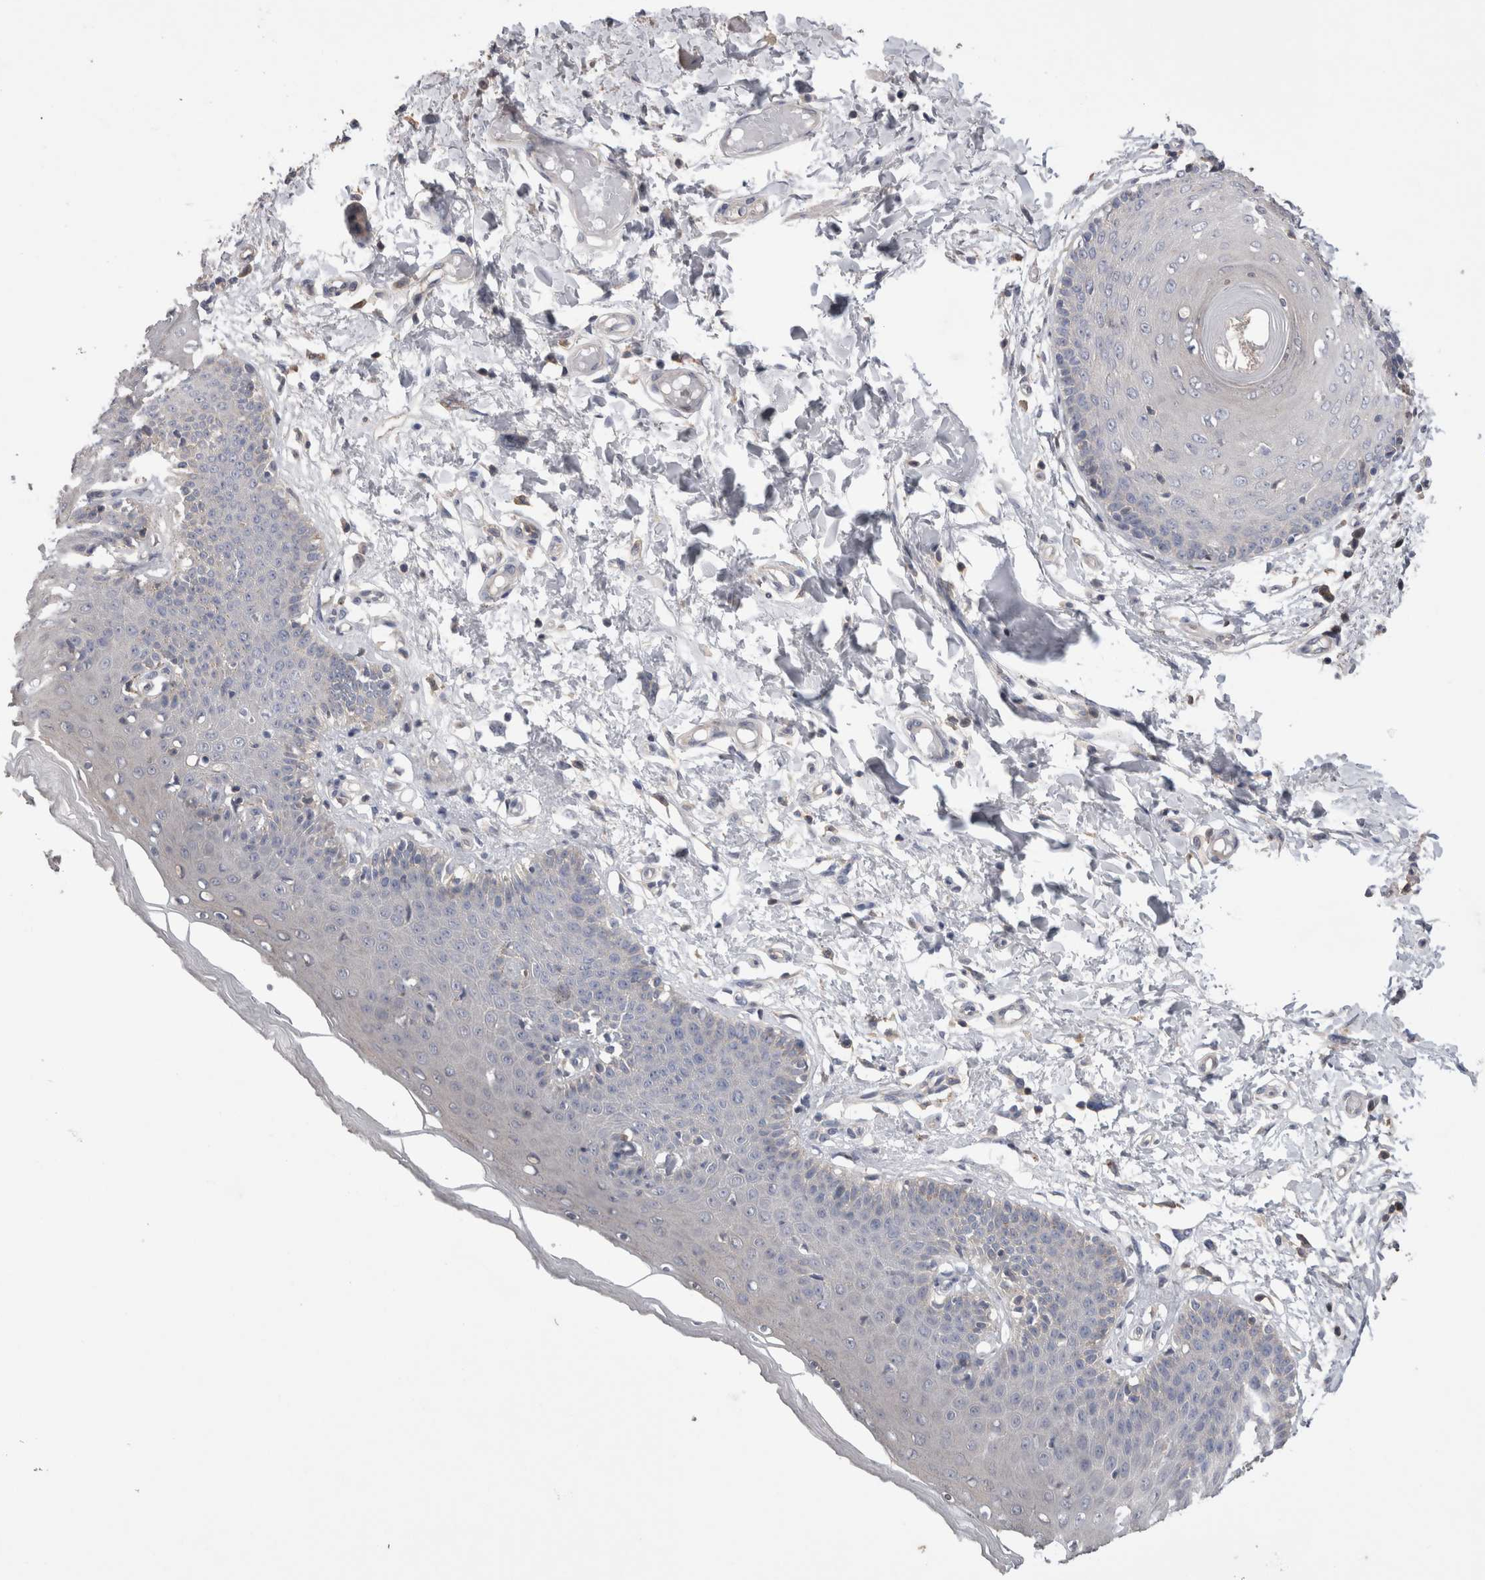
{"staining": {"intensity": "moderate", "quantity": "<25%", "location": "cytoplasmic/membranous"}, "tissue": "skin", "cell_type": "Epidermal cells", "image_type": "normal", "snomed": [{"axis": "morphology", "description": "Normal tissue, NOS"}, {"axis": "topography", "description": "Vulva"}], "caption": "Immunohistochemistry micrograph of normal skin: human skin stained using immunohistochemistry (IHC) exhibits low levels of moderate protein expression localized specifically in the cytoplasmic/membranous of epidermal cells, appearing as a cytoplasmic/membranous brown color.", "gene": "OTOR", "patient": {"sex": "female", "age": 66}}